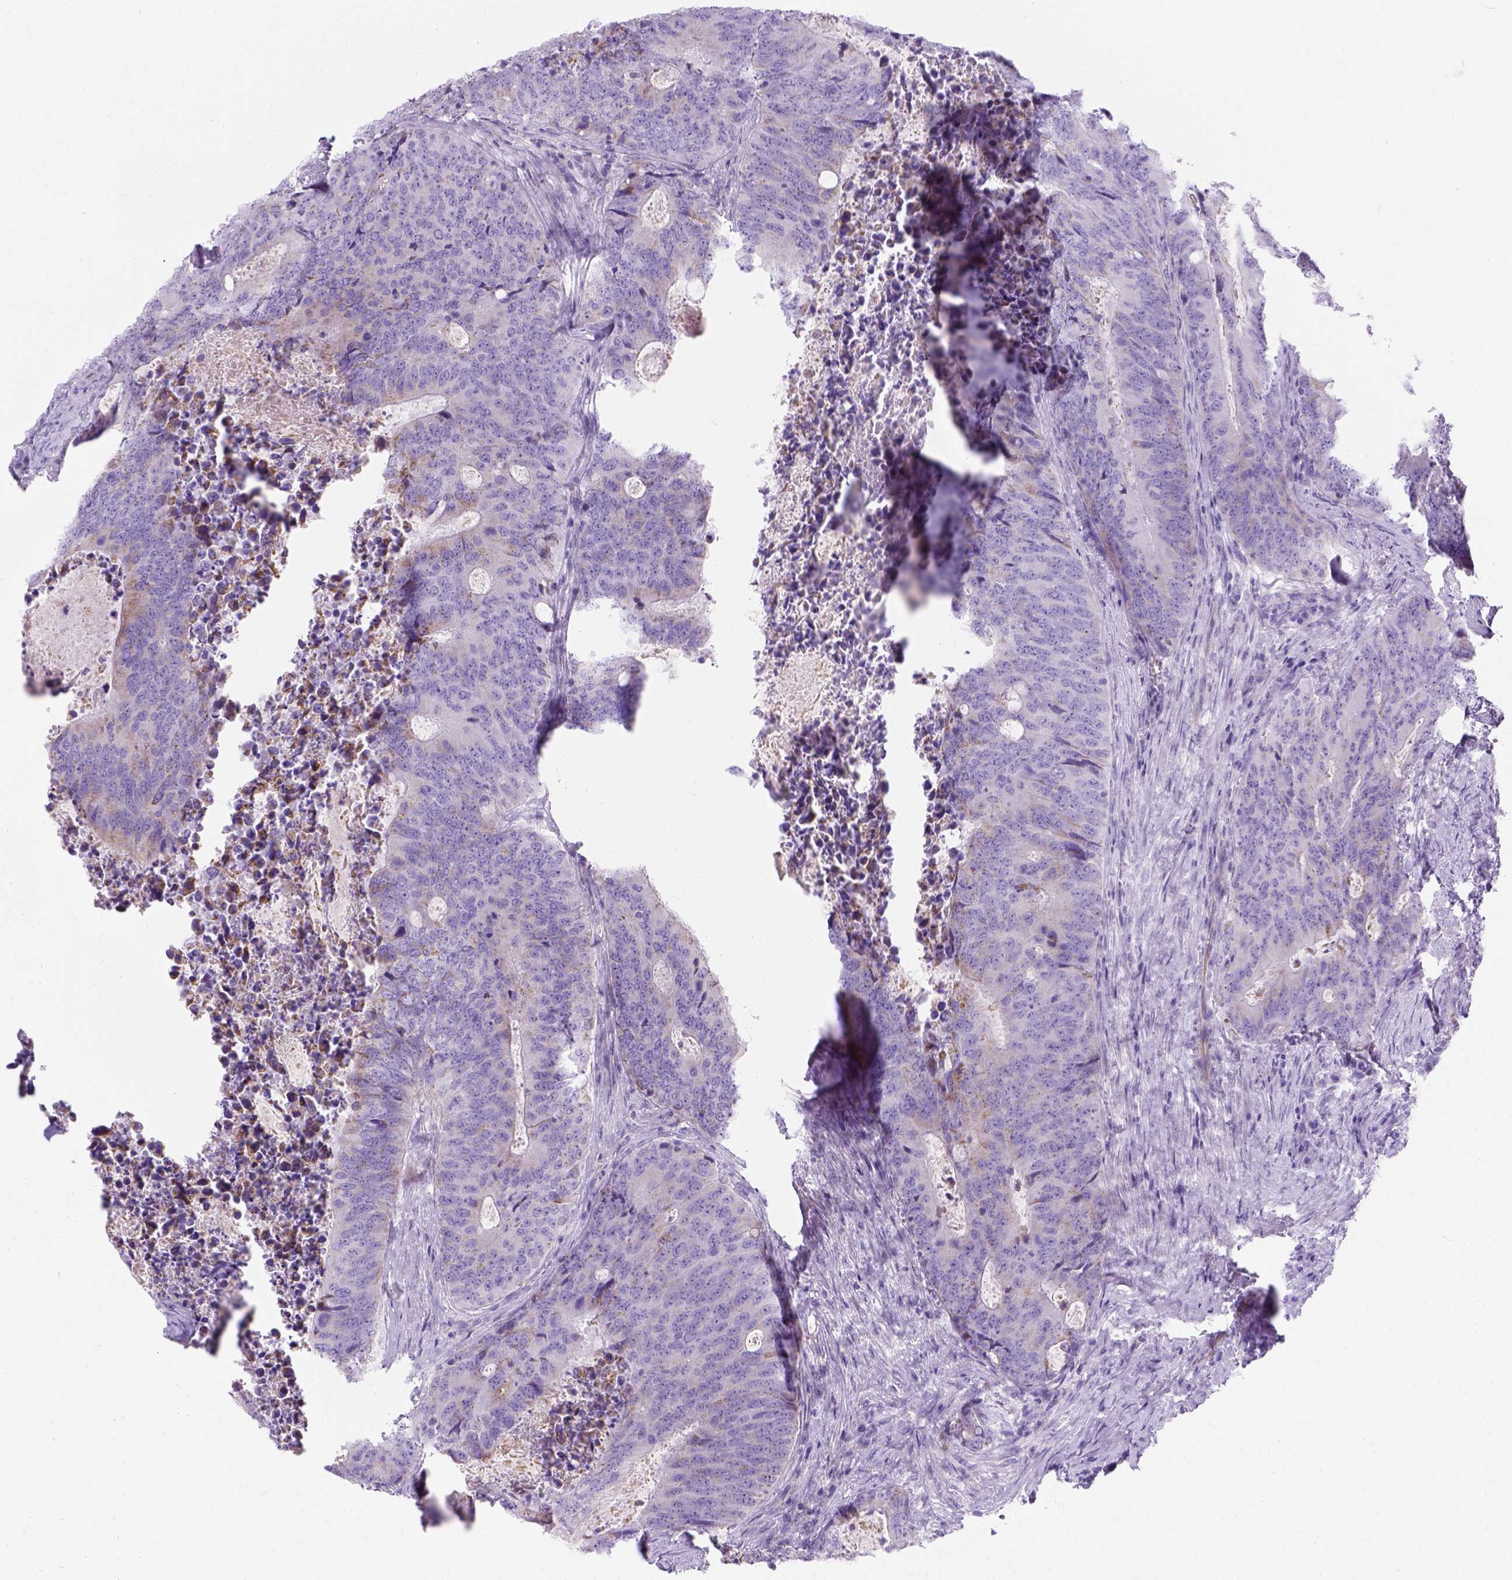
{"staining": {"intensity": "moderate", "quantity": "<25%", "location": "cytoplasmic/membranous"}, "tissue": "colorectal cancer", "cell_type": "Tumor cells", "image_type": "cancer", "snomed": [{"axis": "morphology", "description": "Adenocarcinoma, NOS"}, {"axis": "topography", "description": "Colon"}], "caption": "Colorectal cancer stained for a protein (brown) shows moderate cytoplasmic/membranous positive expression in about <25% of tumor cells.", "gene": "MYH15", "patient": {"sex": "male", "age": 67}}